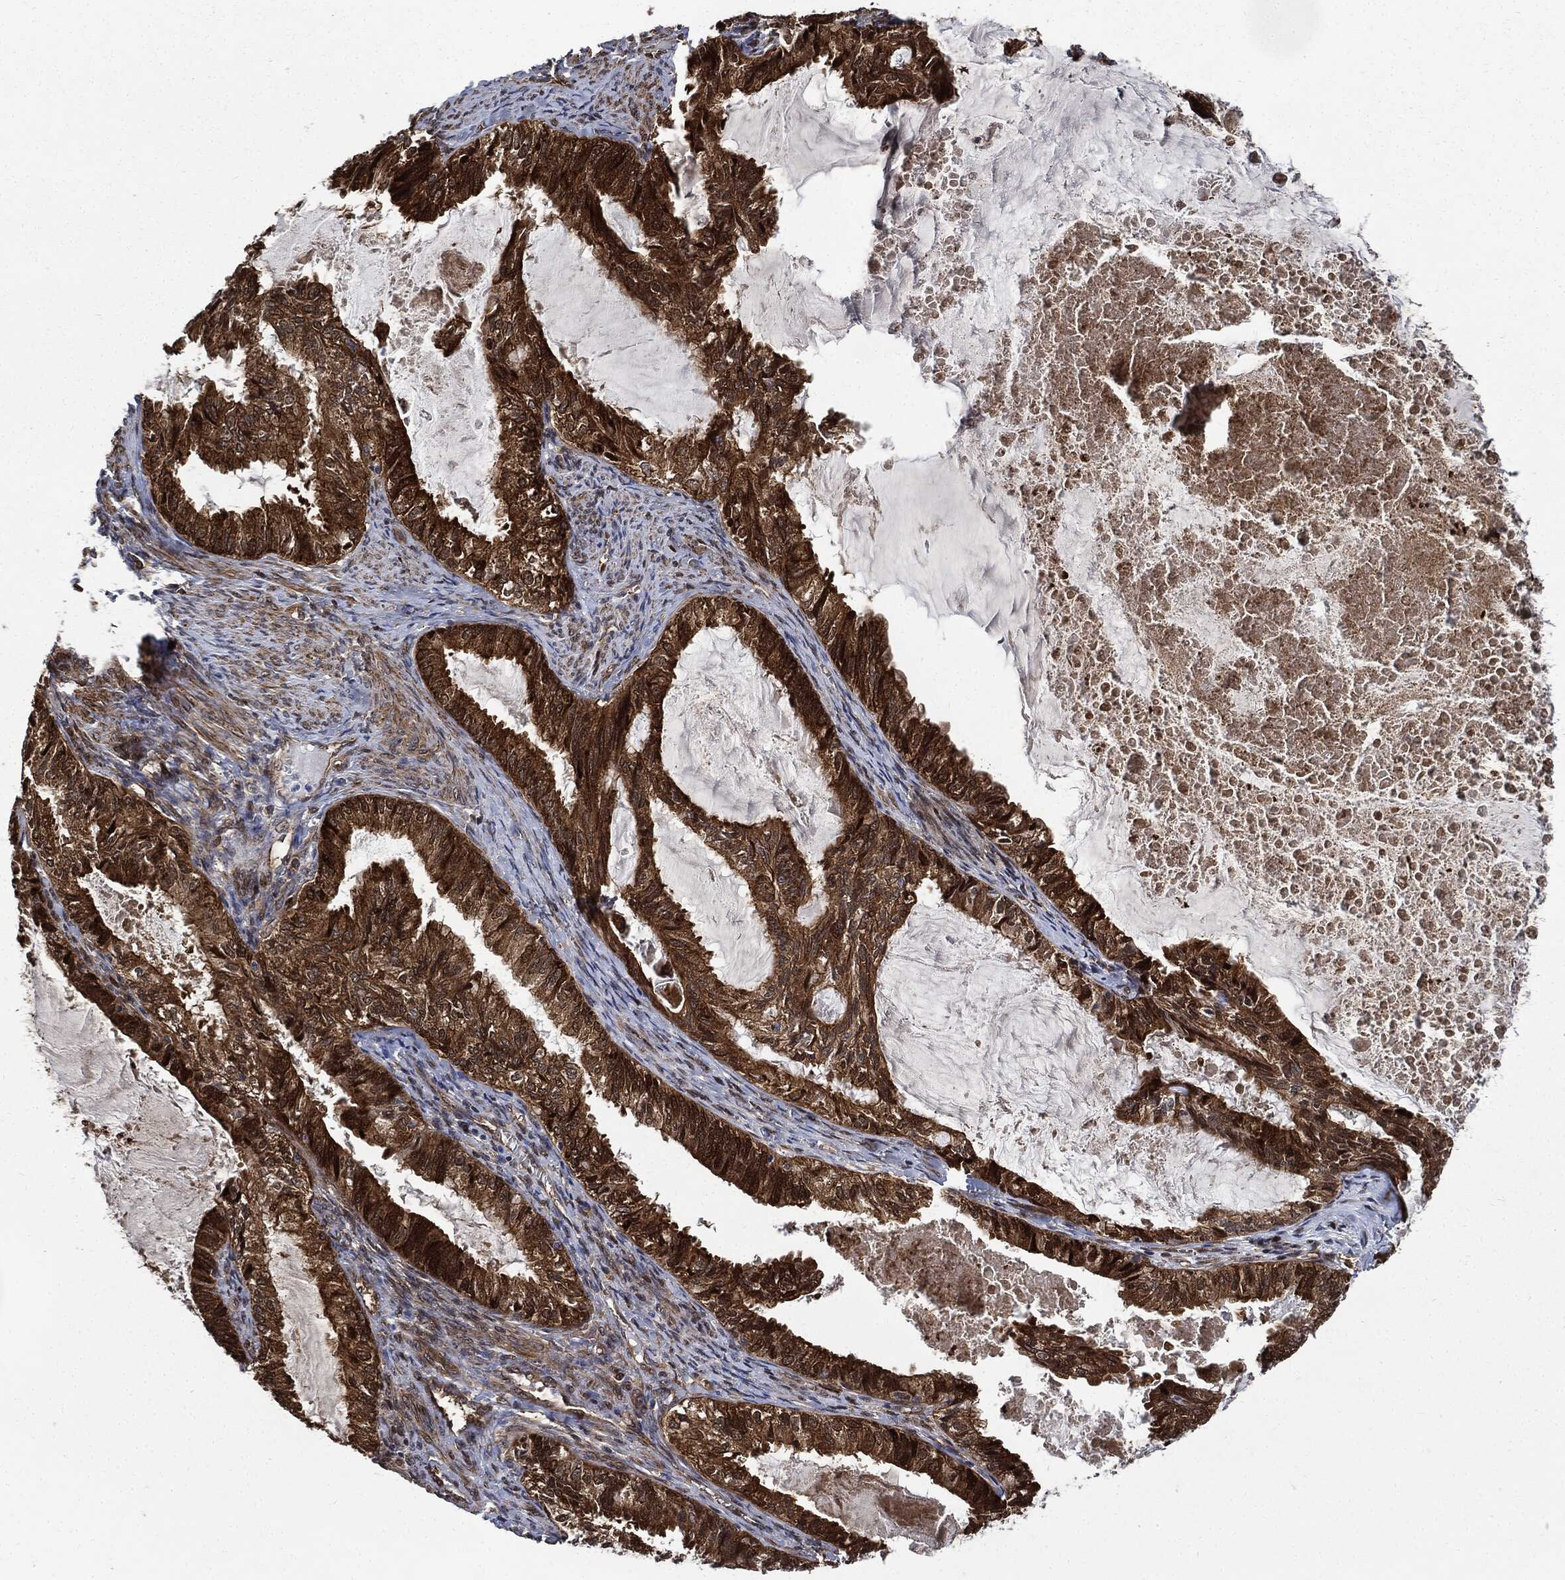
{"staining": {"intensity": "strong", "quantity": ">75%", "location": "cytoplasmic/membranous"}, "tissue": "endometrial cancer", "cell_type": "Tumor cells", "image_type": "cancer", "snomed": [{"axis": "morphology", "description": "Adenocarcinoma, NOS"}, {"axis": "topography", "description": "Endometrium"}], "caption": "Immunohistochemical staining of human endometrial adenocarcinoma shows high levels of strong cytoplasmic/membranous expression in about >75% of tumor cells.", "gene": "PRDX2", "patient": {"sex": "female", "age": 86}}